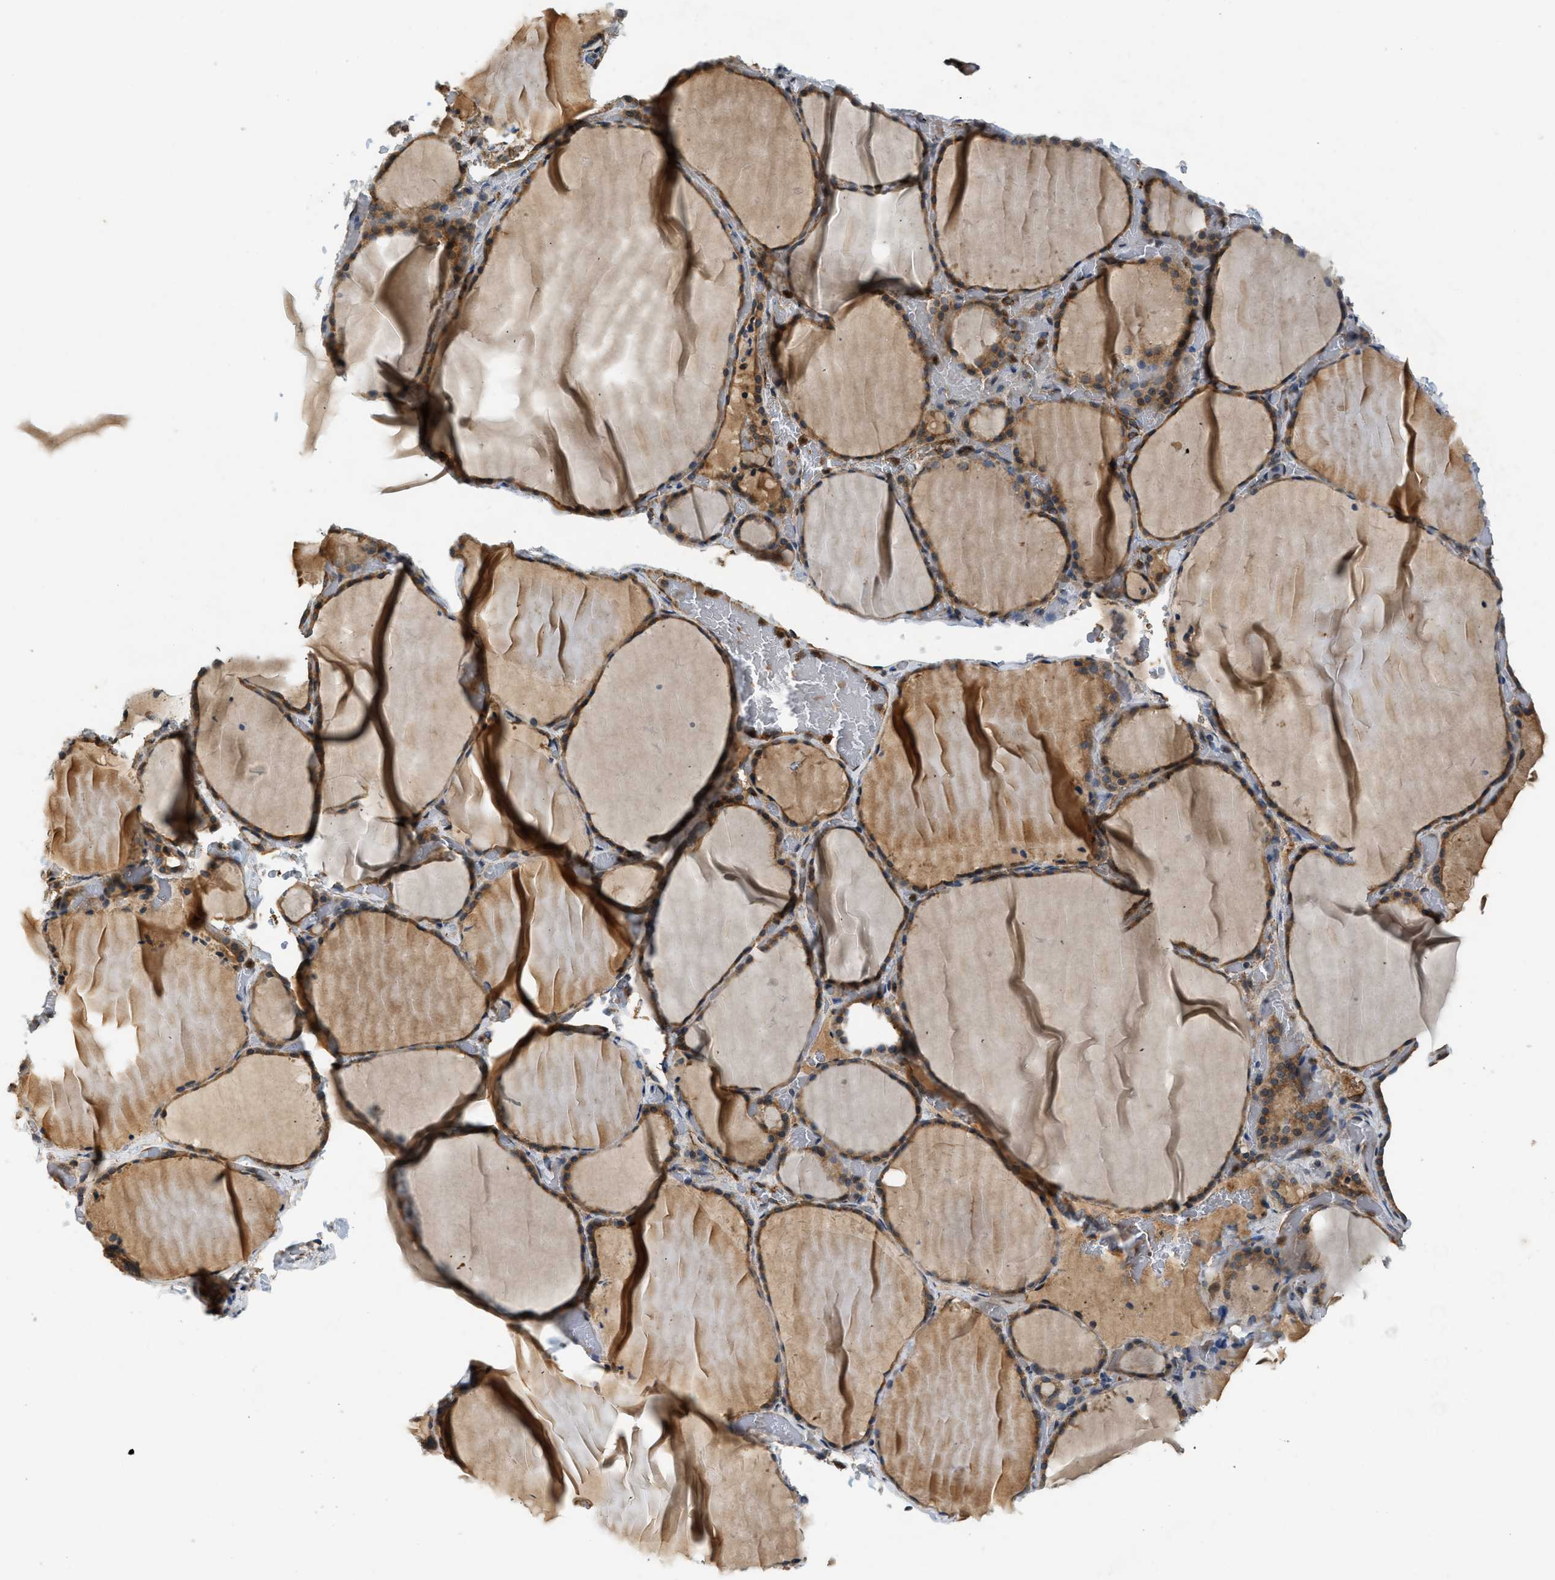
{"staining": {"intensity": "moderate", "quantity": ">75%", "location": "cytoplasmic/membranous"}, "tissue": "thyroid gland", "cell_type": "Glandular cells", "image_type": "normal", "snomed": [{"axis": "morphology", "description": "Normal tissue, NOS"}, {"axis": "topography", "description": "Thyroid gland"}], "caption": "Protein expression analysis of unremarkable human thyroid gland reveals moderate cytoplasmic/membranous expression in about >75% of glandular cells.", "gene": "HIP1", "patient": {"sex": "female", "age": 22}}